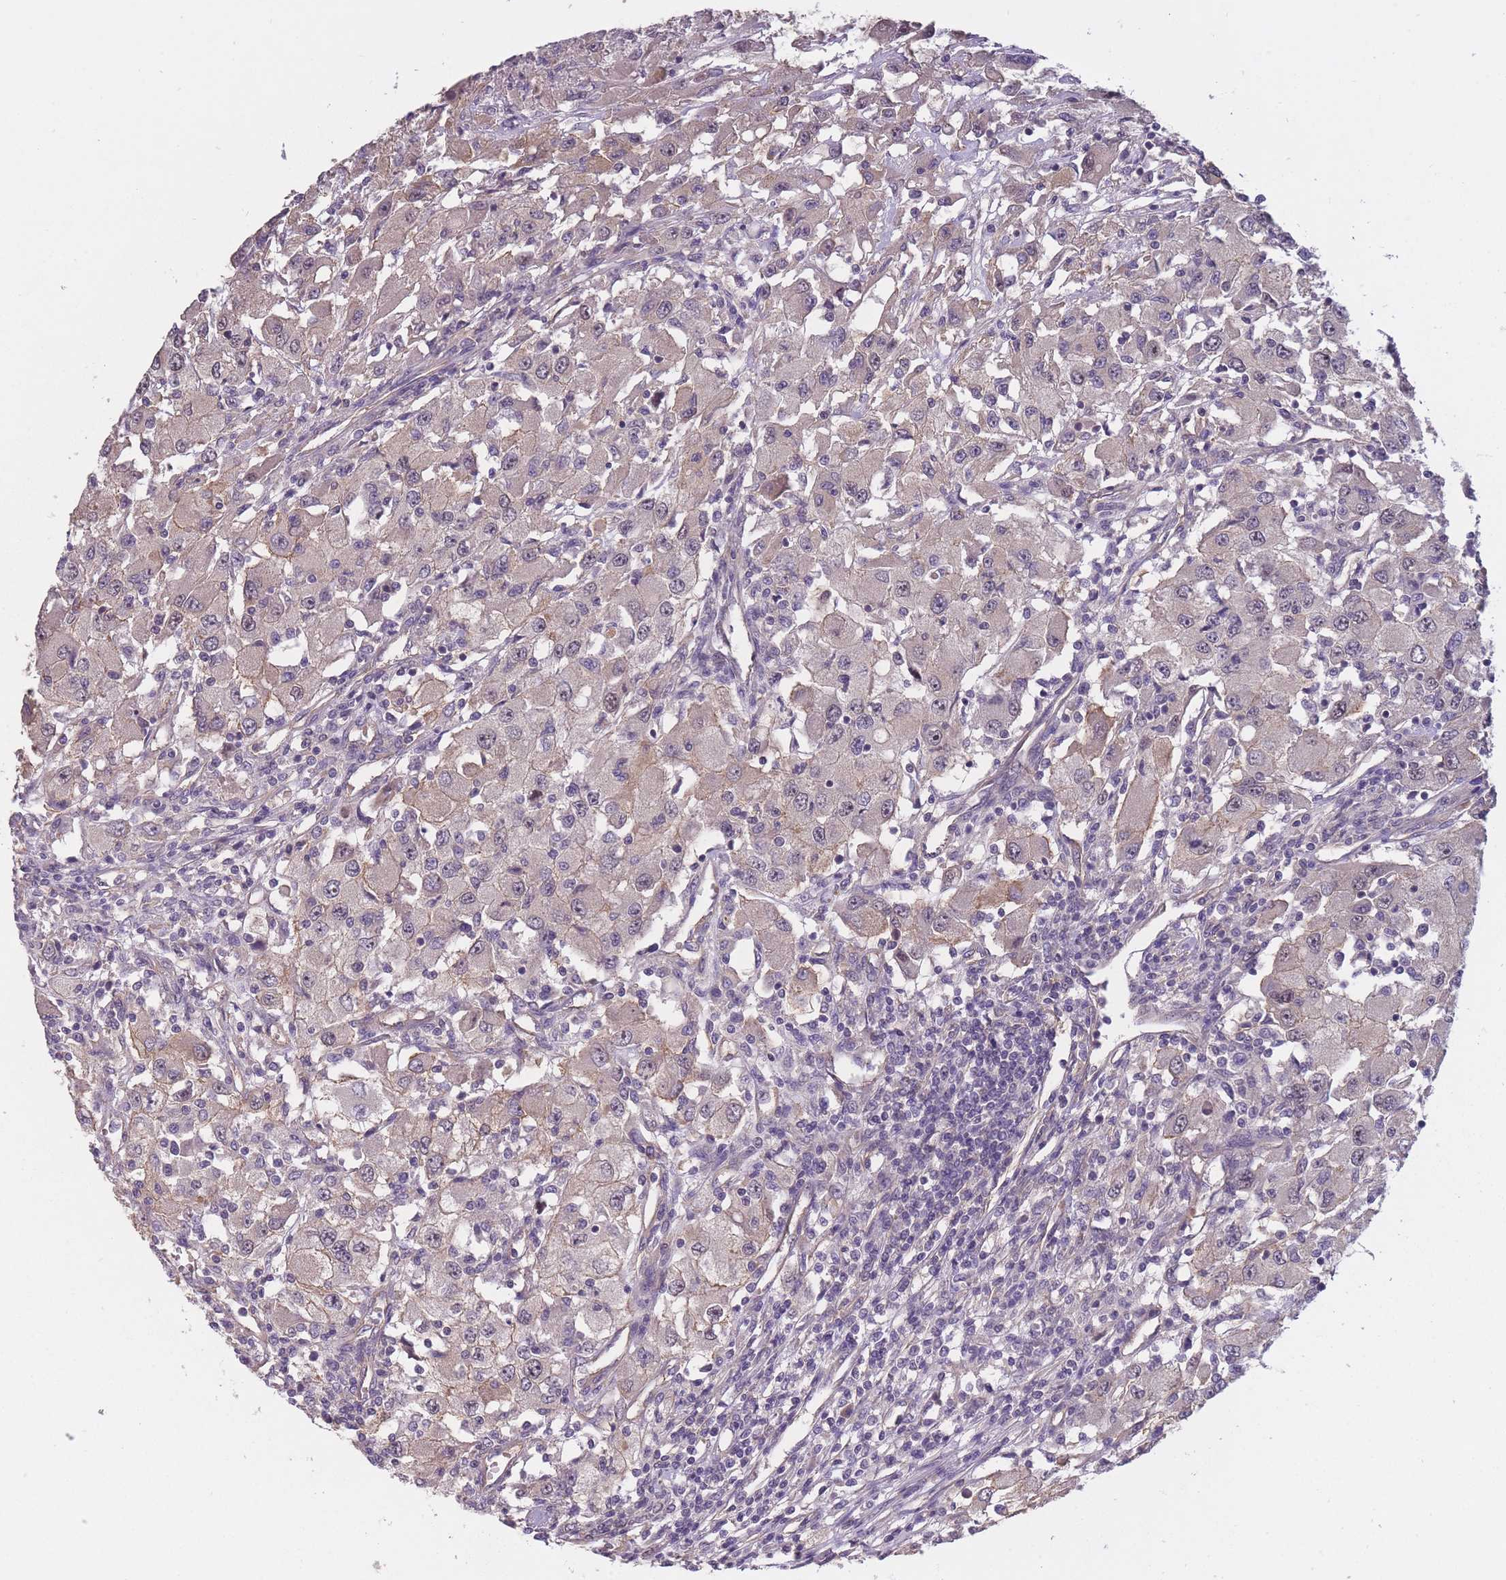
{"staining": {"intensity": "negative", "quantity": "none", "location": "none"}, "tissue": "renal cancer", "cell_type": "Tumor cells", "image_type": "cancer", "snomed": [{"axis": "morphology", "description": "Adenocarcinoma, NOS"}, {"axis": "topography", "description": "Kidney"}], "caption": "The micrograph exhibits no significant staining in tumor cells of renal cancer.", "gene": "KIAA1755", "patient": {"sex": "female", "age": 67}}